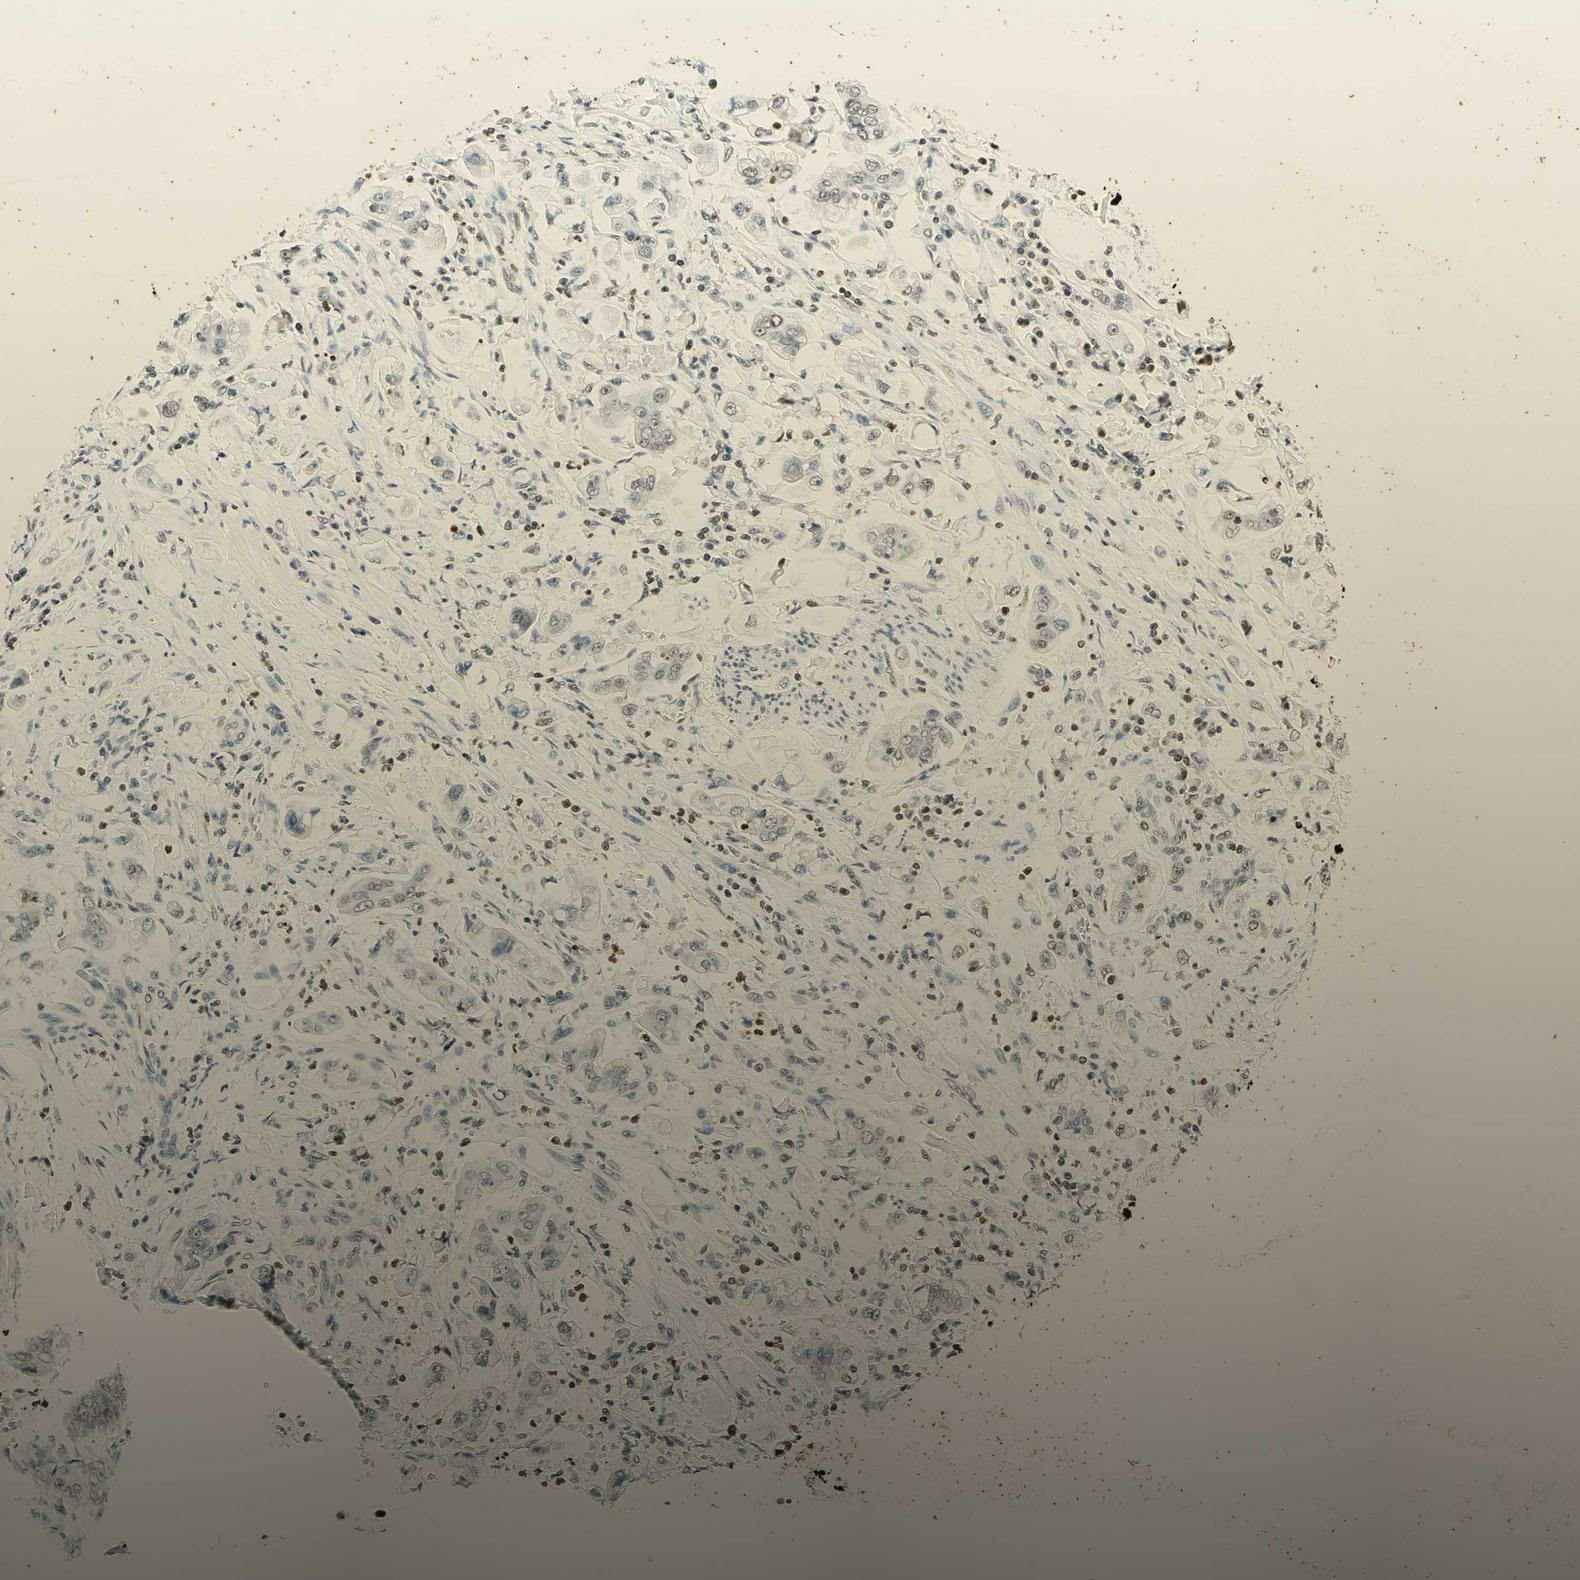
{"staining": {"intensity": "weak", "quantity": "25%-75%", "location": "nuclear"}, "tissue": "stomach cancer", "cell_type": "Tumor cells", "image_type": "cancer", "snomed": [{"axis": "morphology", "description": "Adenocarcinoma, NOS"}, {"axis": "topography", "description": "Stomach"}], "caption": "Immunohistochemistry (IHC) micrograph of stomach adenocarcinoma stained for a protein (brown), which shows low levels of weak nuclear expression in about 25%-75% of tumor cells.", "gene": "MSH2", "patient": {"sex": "male", "age": 62}}